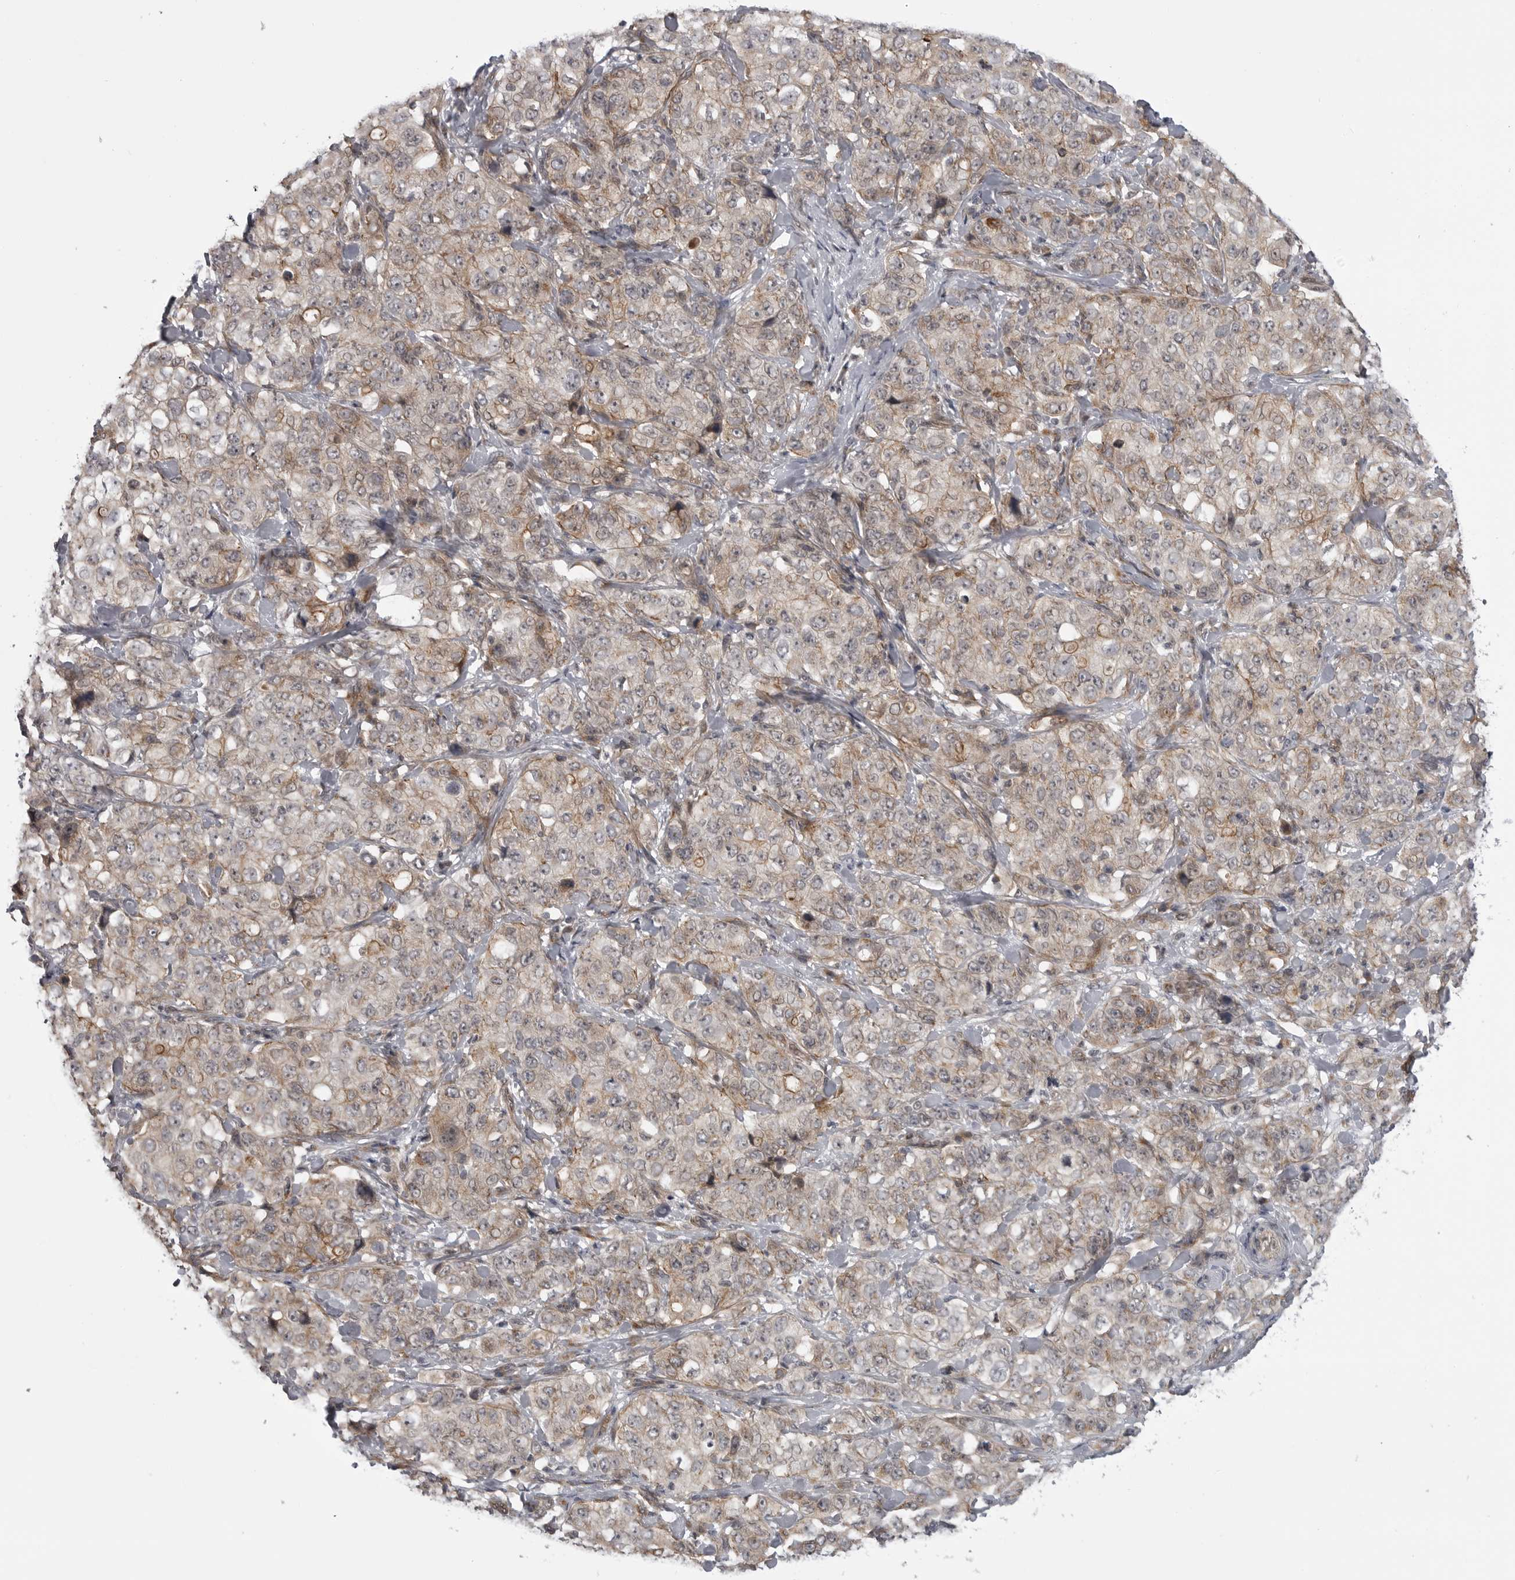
{"staining": {"intensity": "moderate", "quantity": "25%-75%", "location": "cytoplasmic/membranous"}, "tissue": "stomach cancer", "cell_type": "Tumor cells", "image_type": "cancer", "snomed": [{"axis": "morphology", "description": "Adenocarcinoma, NOS"}, {"axis": "topography", "description": "Stomach"}], "caption": "Immunohistochemistry (IHC) histopathology image of stomach adenocarcinoma stained for a protein (brown), which displays medium levels of moderate cytoplasmic/membranous staining in about 25%-75% of tumor cells.", "gene": "LRRC45", "patient": {"sex": "male", "age": 48}}